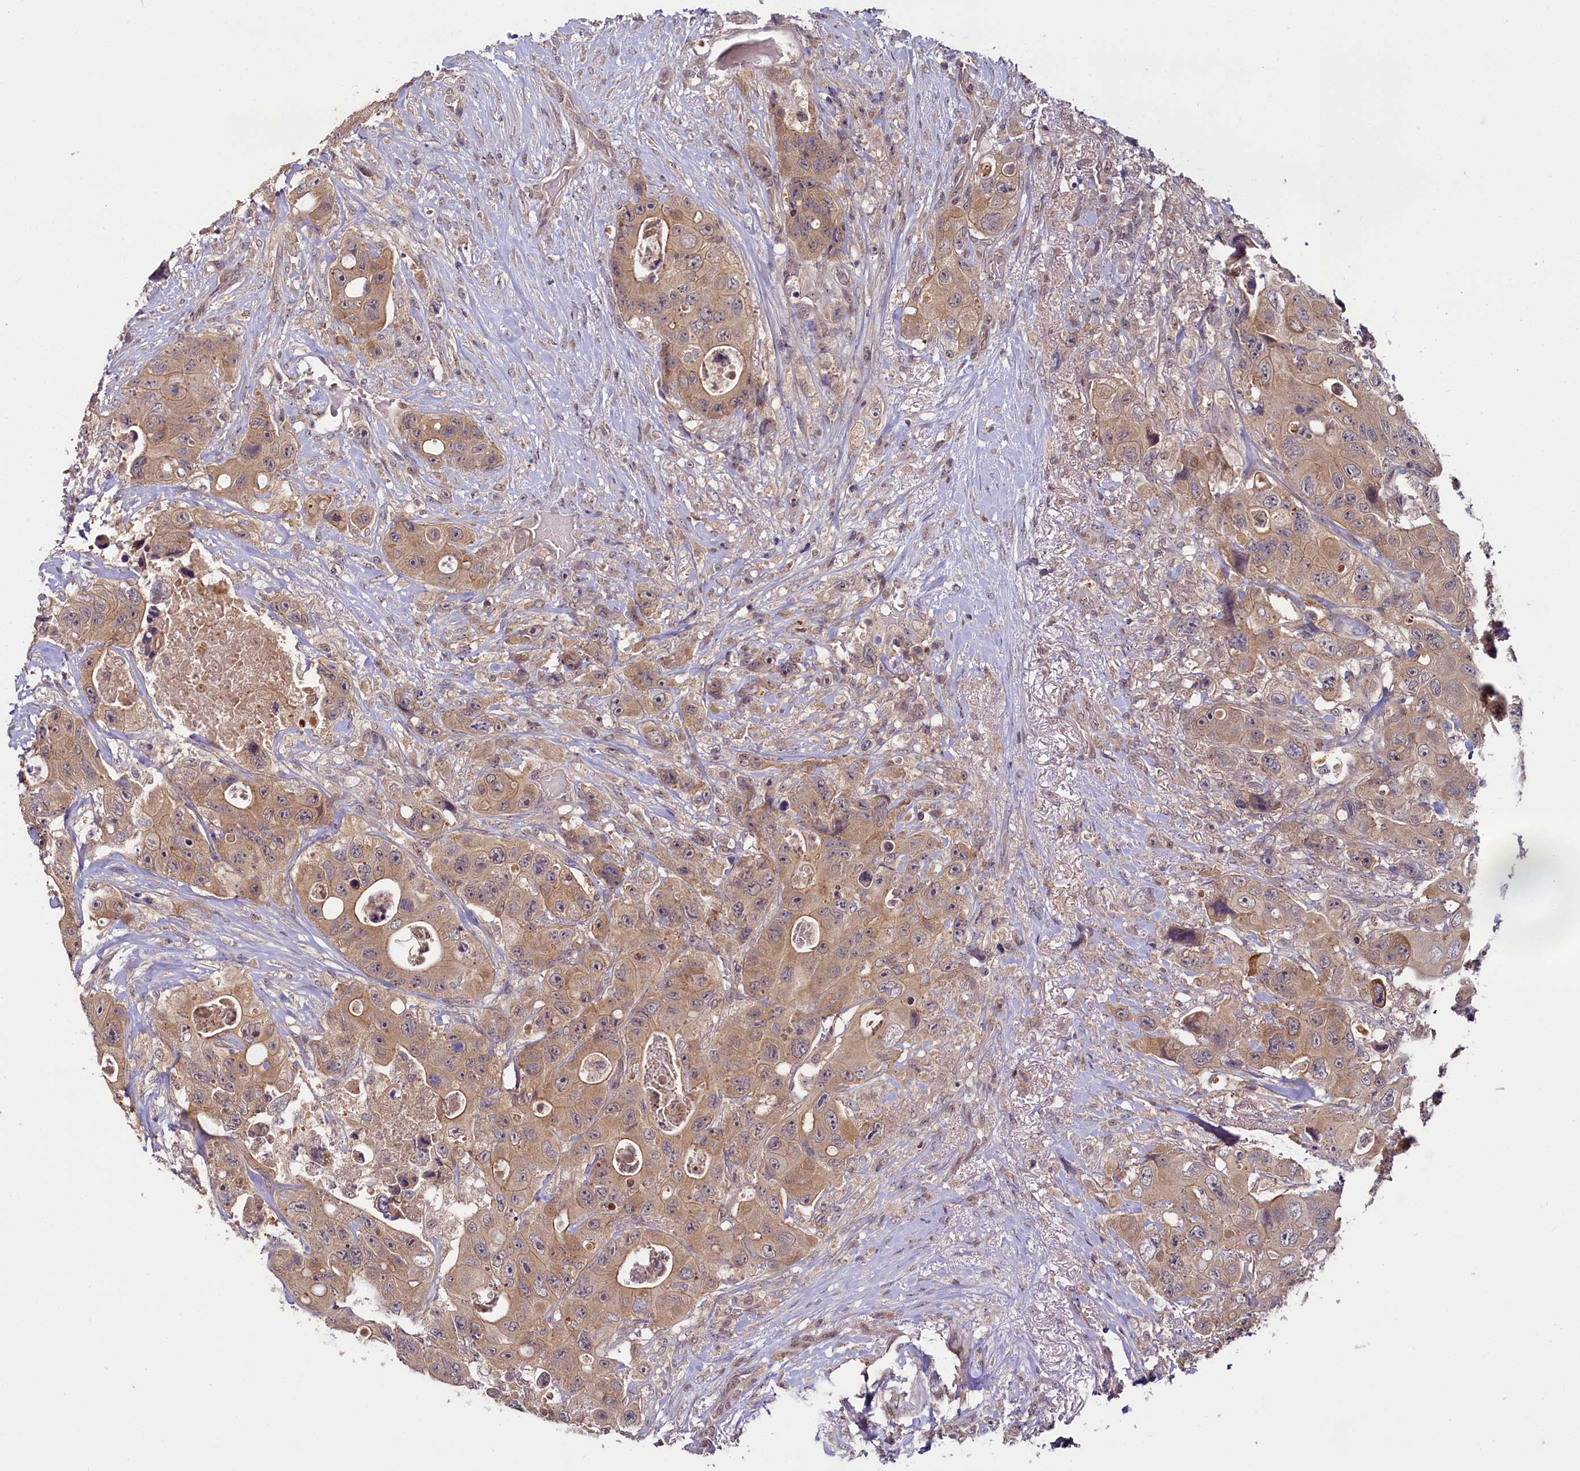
{"staining": {"intensity": "moderate", "quantity": ">75%", "location": "cytoplasmic/membranous"}, "tissue": "colorectal cancer", "cell_type": "Tumor cells", "image_type": "cancer", "snomed": [{"axis": "morphology", "description": "Adenocarcinoma, NOS"}, {"axis": "topography", "description": "Colon"}], "caption": "Tumor cells display medium levels of moderate cytoplasmic/membranous staining in approximately >75% of cells in adenocarcinoma (colorectal). The protein is shown in brown color, while the nuclei are stained blue.", "gene": "TMEM39A", "patient": {"sex": "female", "age": 46}}